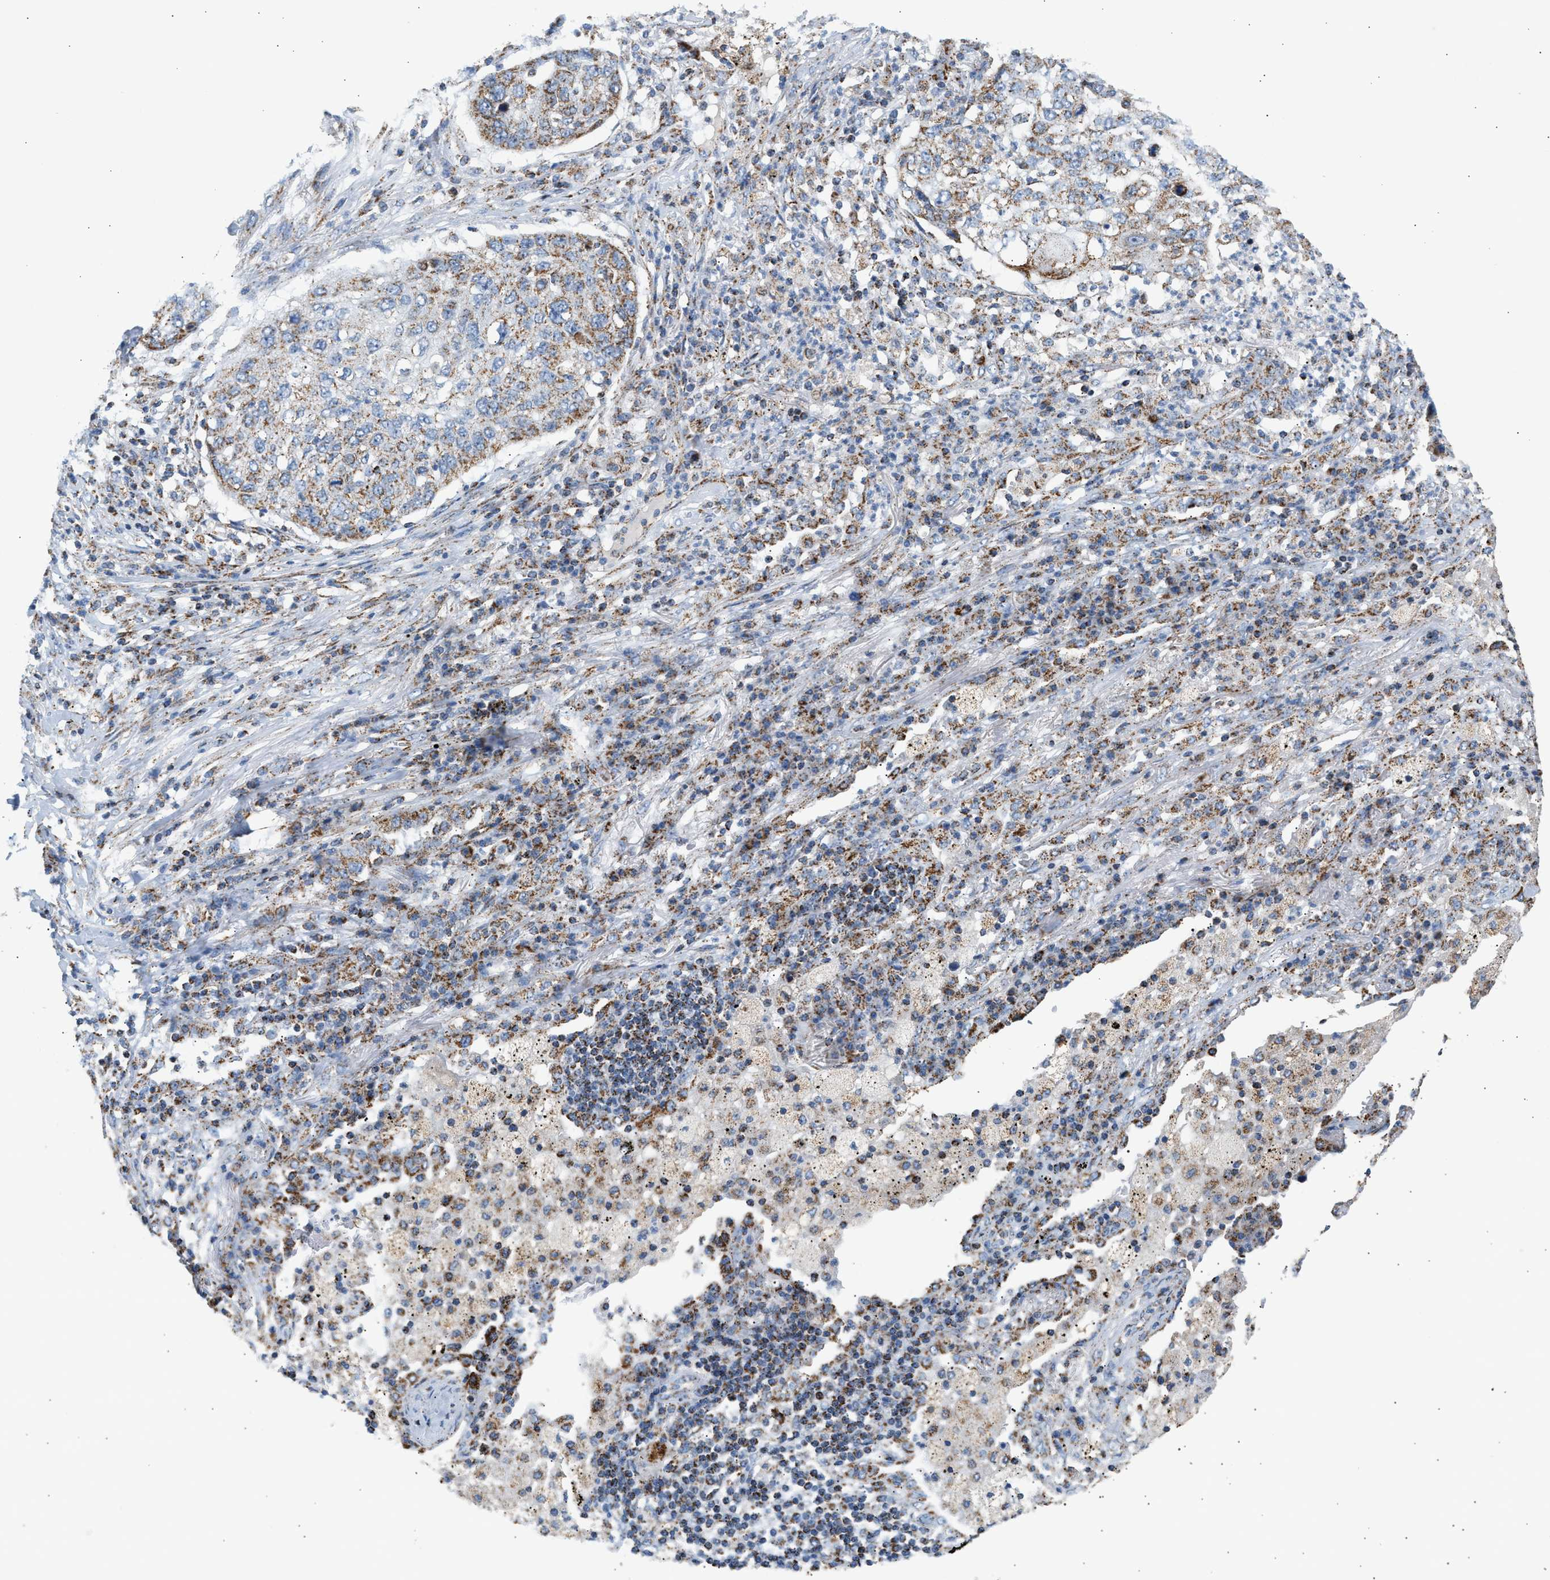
{"staining": {"intensity": "moderate", "quantity": "25%-75%", "location": "cytoplasmic/membranous"}, "tissue": "lung cancer", "cell_type": "Tumor cells", "image_type": "cancer", "snomed": [{"axis": "morphology", "description": "Squamous cell carcinoma, NOS"}, {"axis": "topography", "description": "Lung"}], "caption": "Tumor cells demonstrate moderate cytoplasmic/membranous expression in about 25%-75% of cells in lung squamous cell carcinoma. The staining was performed using DAB, with brown indicating positive protein expression. Nuclei are stained blue with hematoxylin.", "gene": "OGDH", "patient": {"sex": "female", "age": 63}}